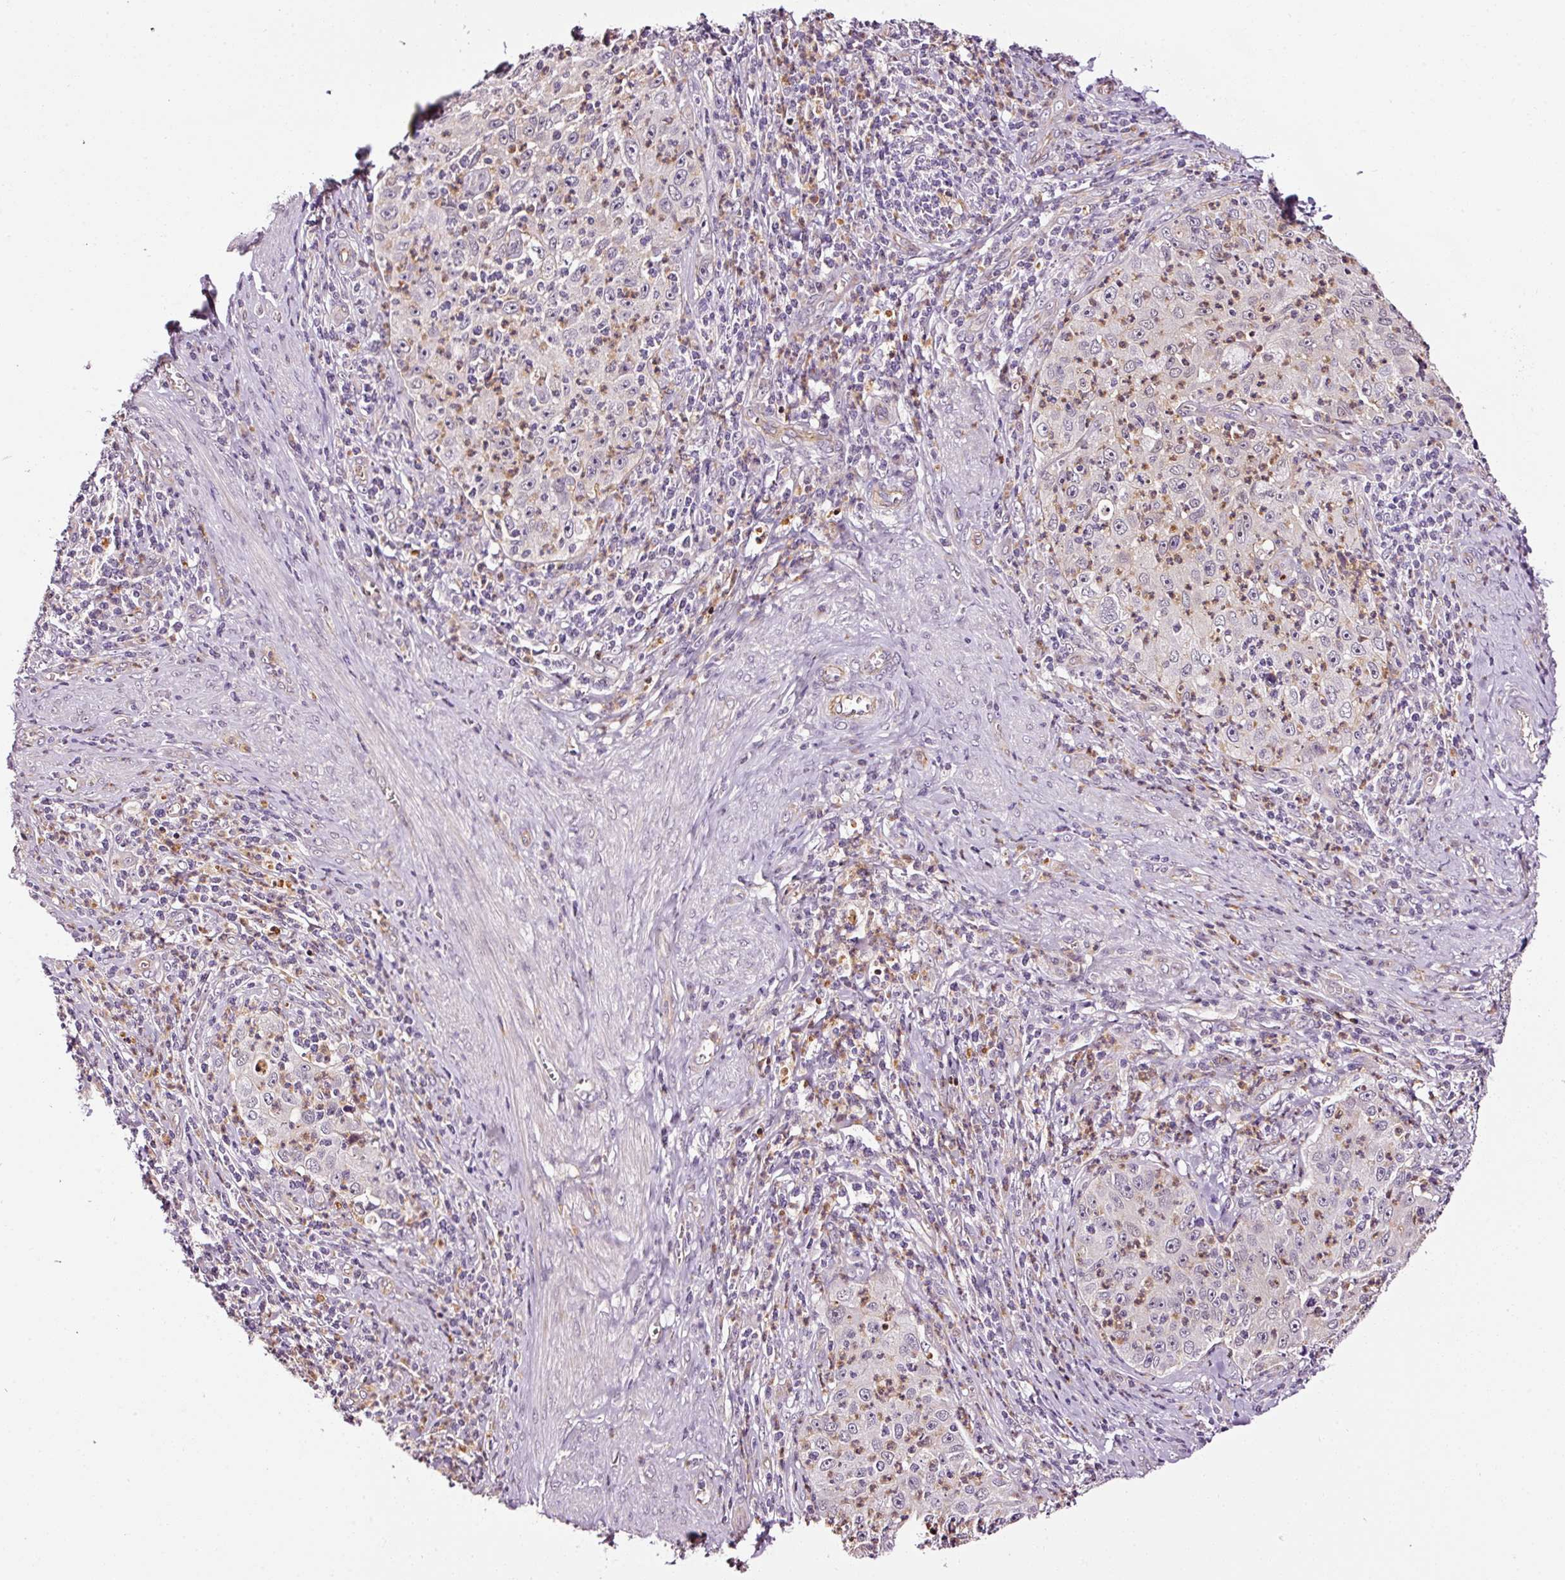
{"staining": {"intensity": "negative", "quantity": "none", "location": "none"}, "tissue": "cervical cancer", "cell_type": "Tumor cells", "image_type": "cancer", "snomed": [{"axis": "morphology", "description": "Squamous cell carcinoma, NOS"}, {"axis": "topography", "description": "Cervix"}], "caption": "Immunohistochemistry (IHC) of cervical cancer displays no positivity in tumor cells.", "gene": "ABCB4", "patient": {"sex": "female", "age": 30}}